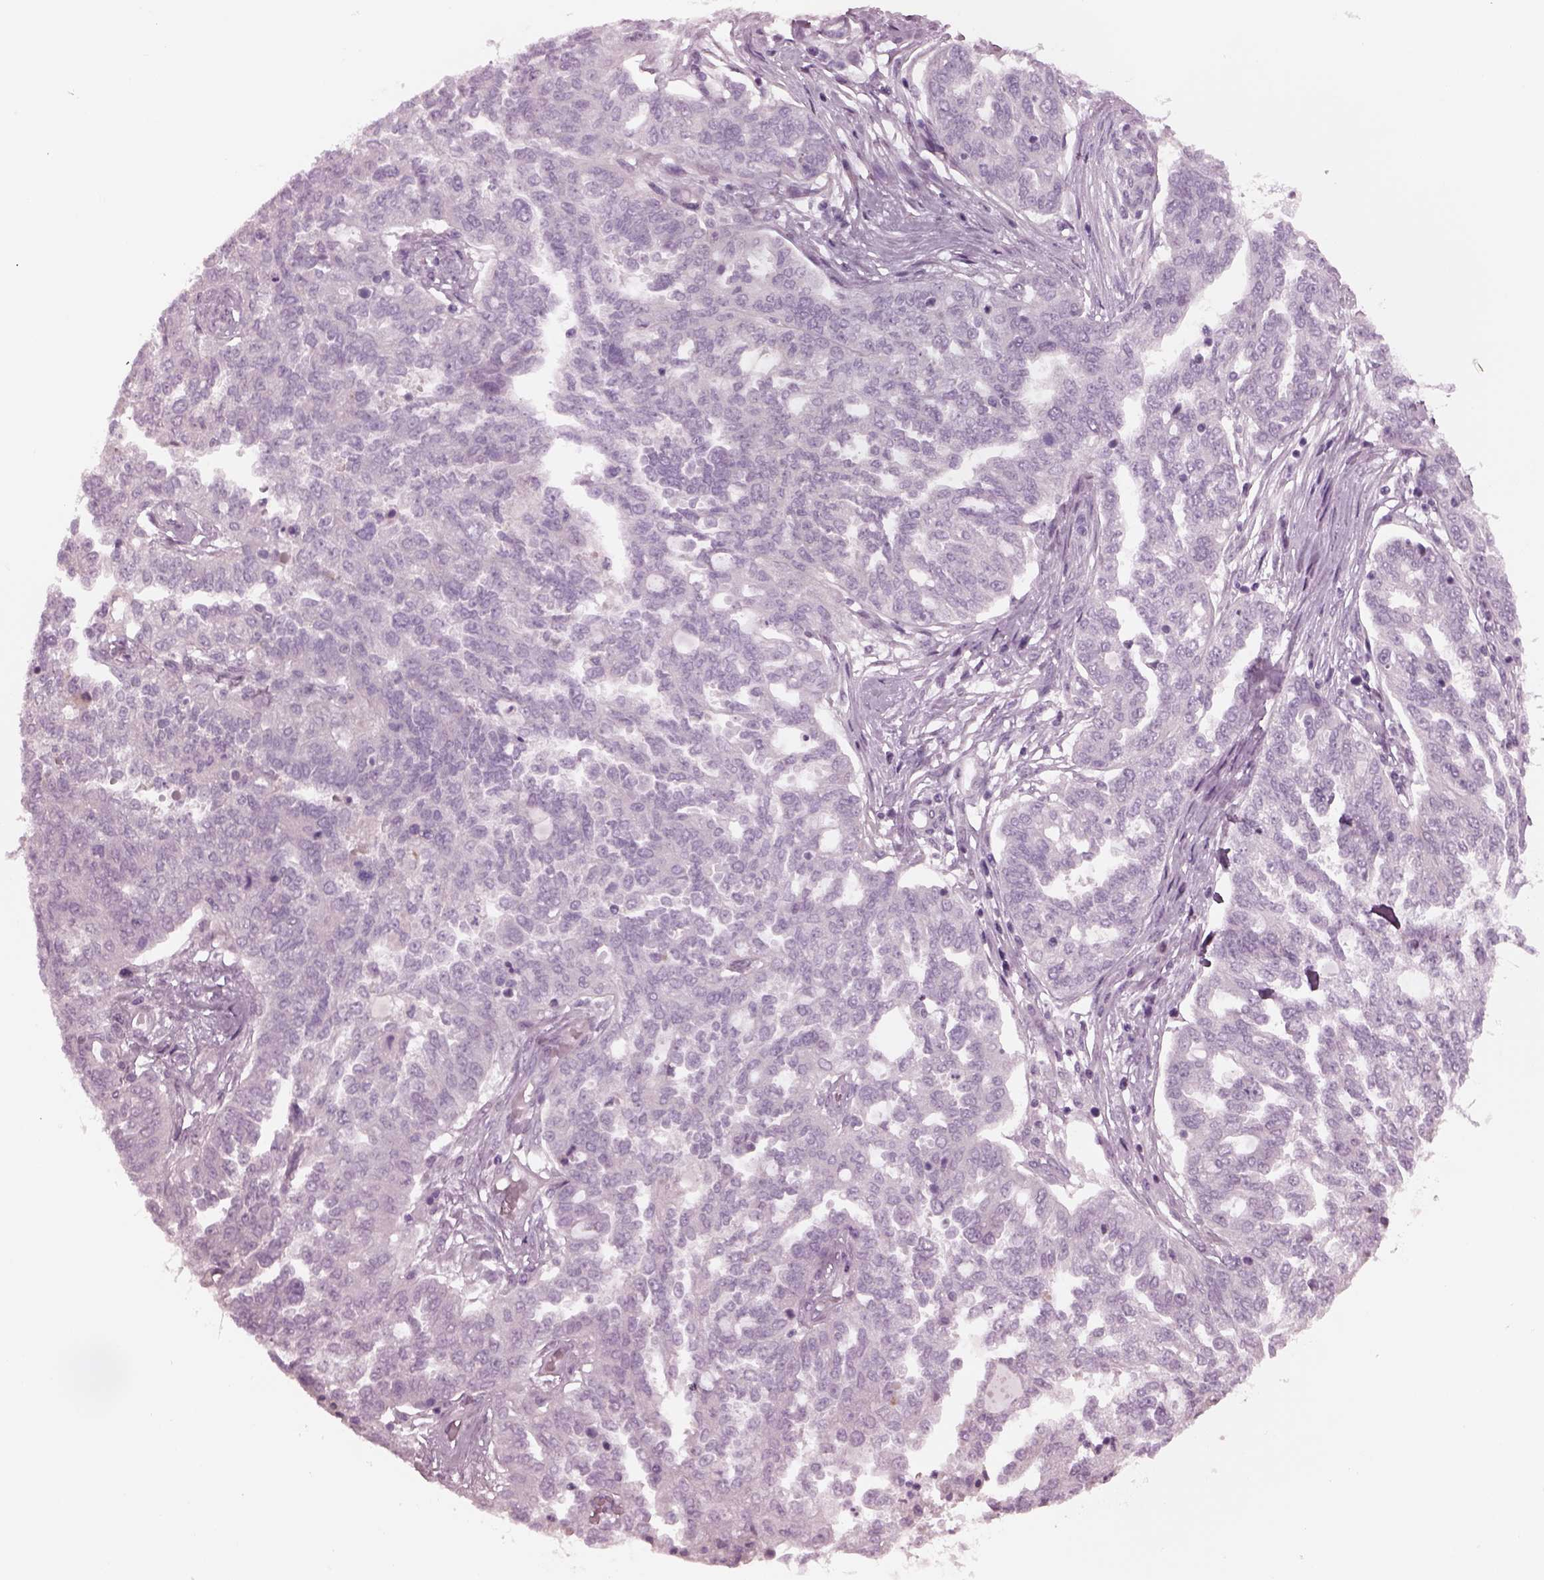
{"staining": {"intensity": "negative", "quantity": "none", "location": "none"}, "tissue": "ovarian cancer", "cell_type": "Tumor cells", "image_type": "cancer", "snomed": [{"axis": "morphology", "description": "Cystadenocarcinoma, serous, NOS"}, {"axis": "topography", "description": "Ovary"}], "caption": "The image demonstrates no staining of tumor cells in ovarian cancer.", "gene": "CYLC1", "patient": {"sex": "female", "age": 67}}